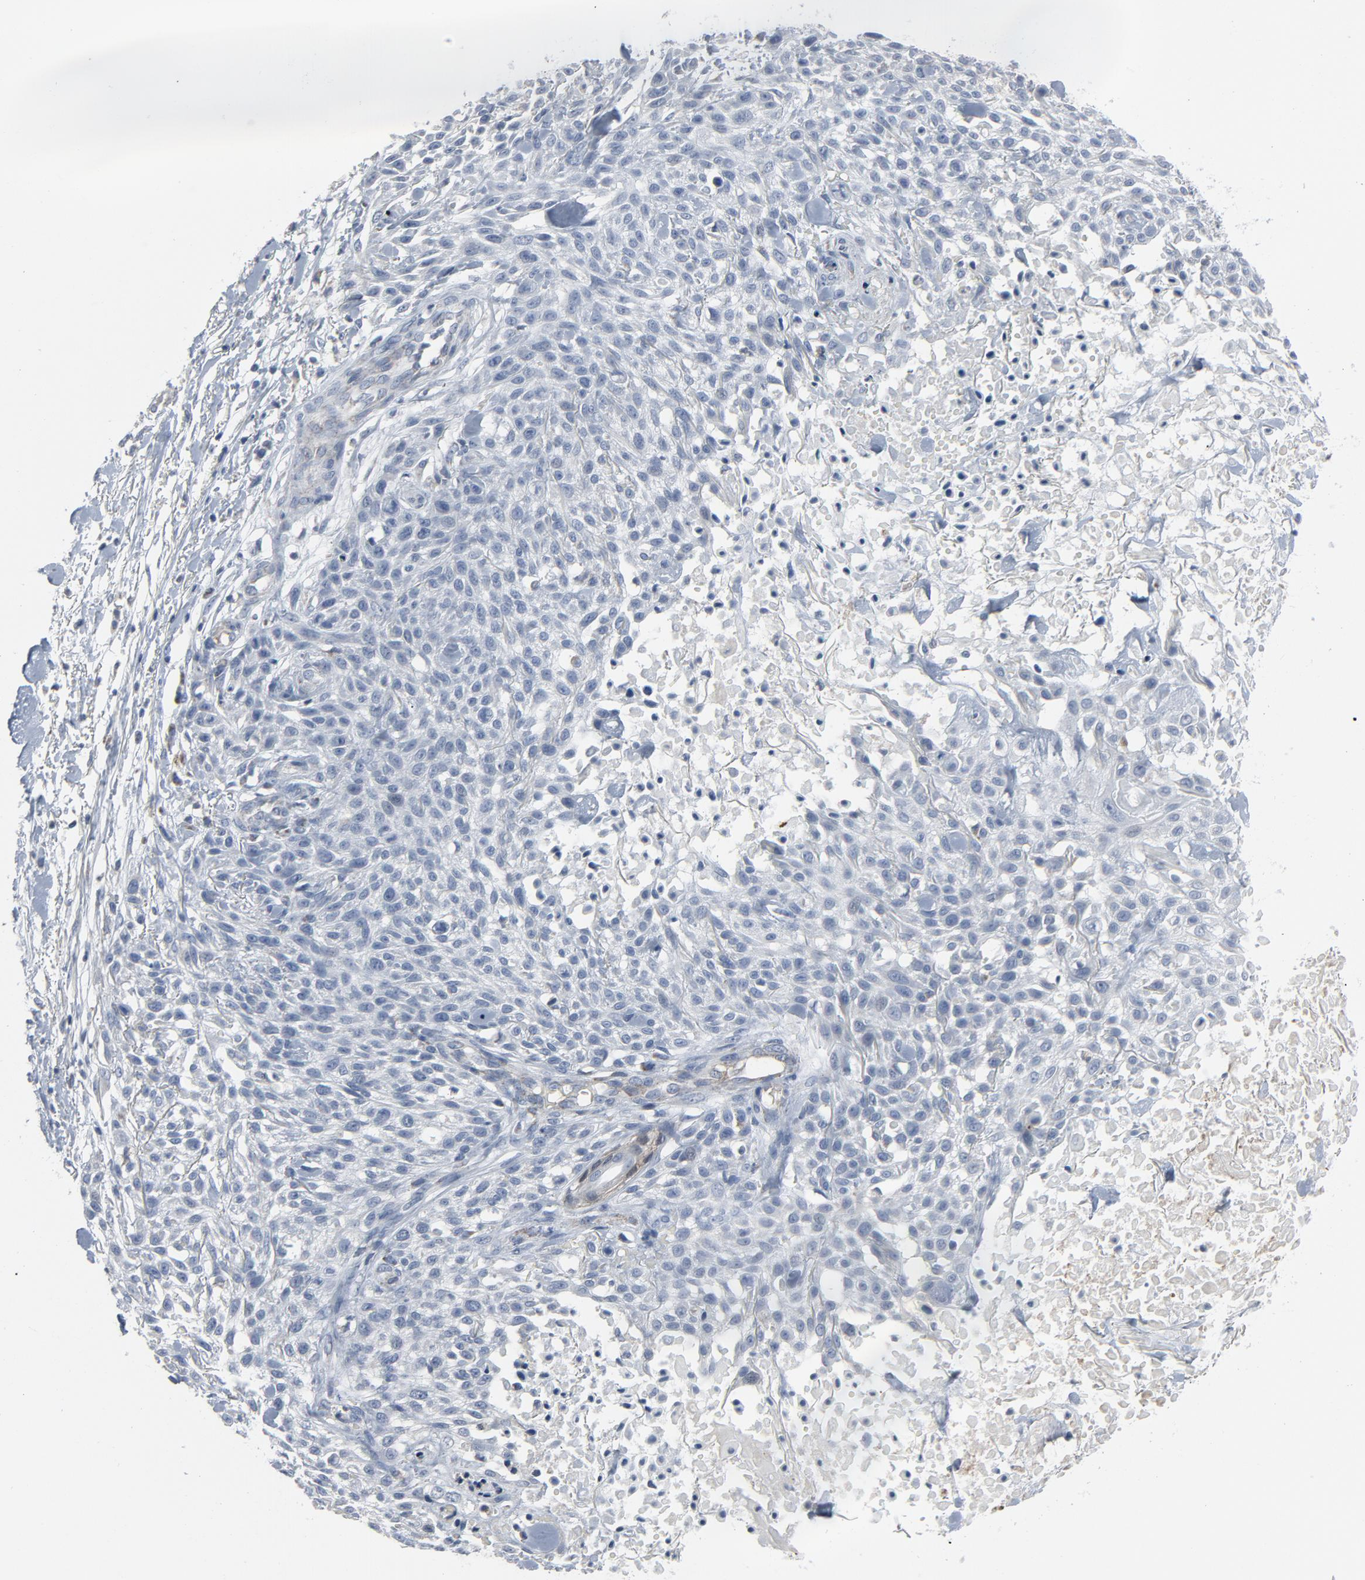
{"staining": {"intensity": "negative", "quantity": "none", "location": "none"}, "tissue": "skin cancer", "cell_type": "Tumor cells", "image_type": "cancer", "snomed": [{"axis": "morphology", "description": "Squamous cell carcinoma, NOS"}, {"axis": "topography", "description": "Skin"}], "caption": "Skin cancer was stained to show a protein in brown. There is no significant staining in tumor cells. (DAB (3,3'-diaminobenzidine) IHC with hematoxylin counter stain).", "gene": "GPX2", "patient": {"sex": "female", "age": 42}}